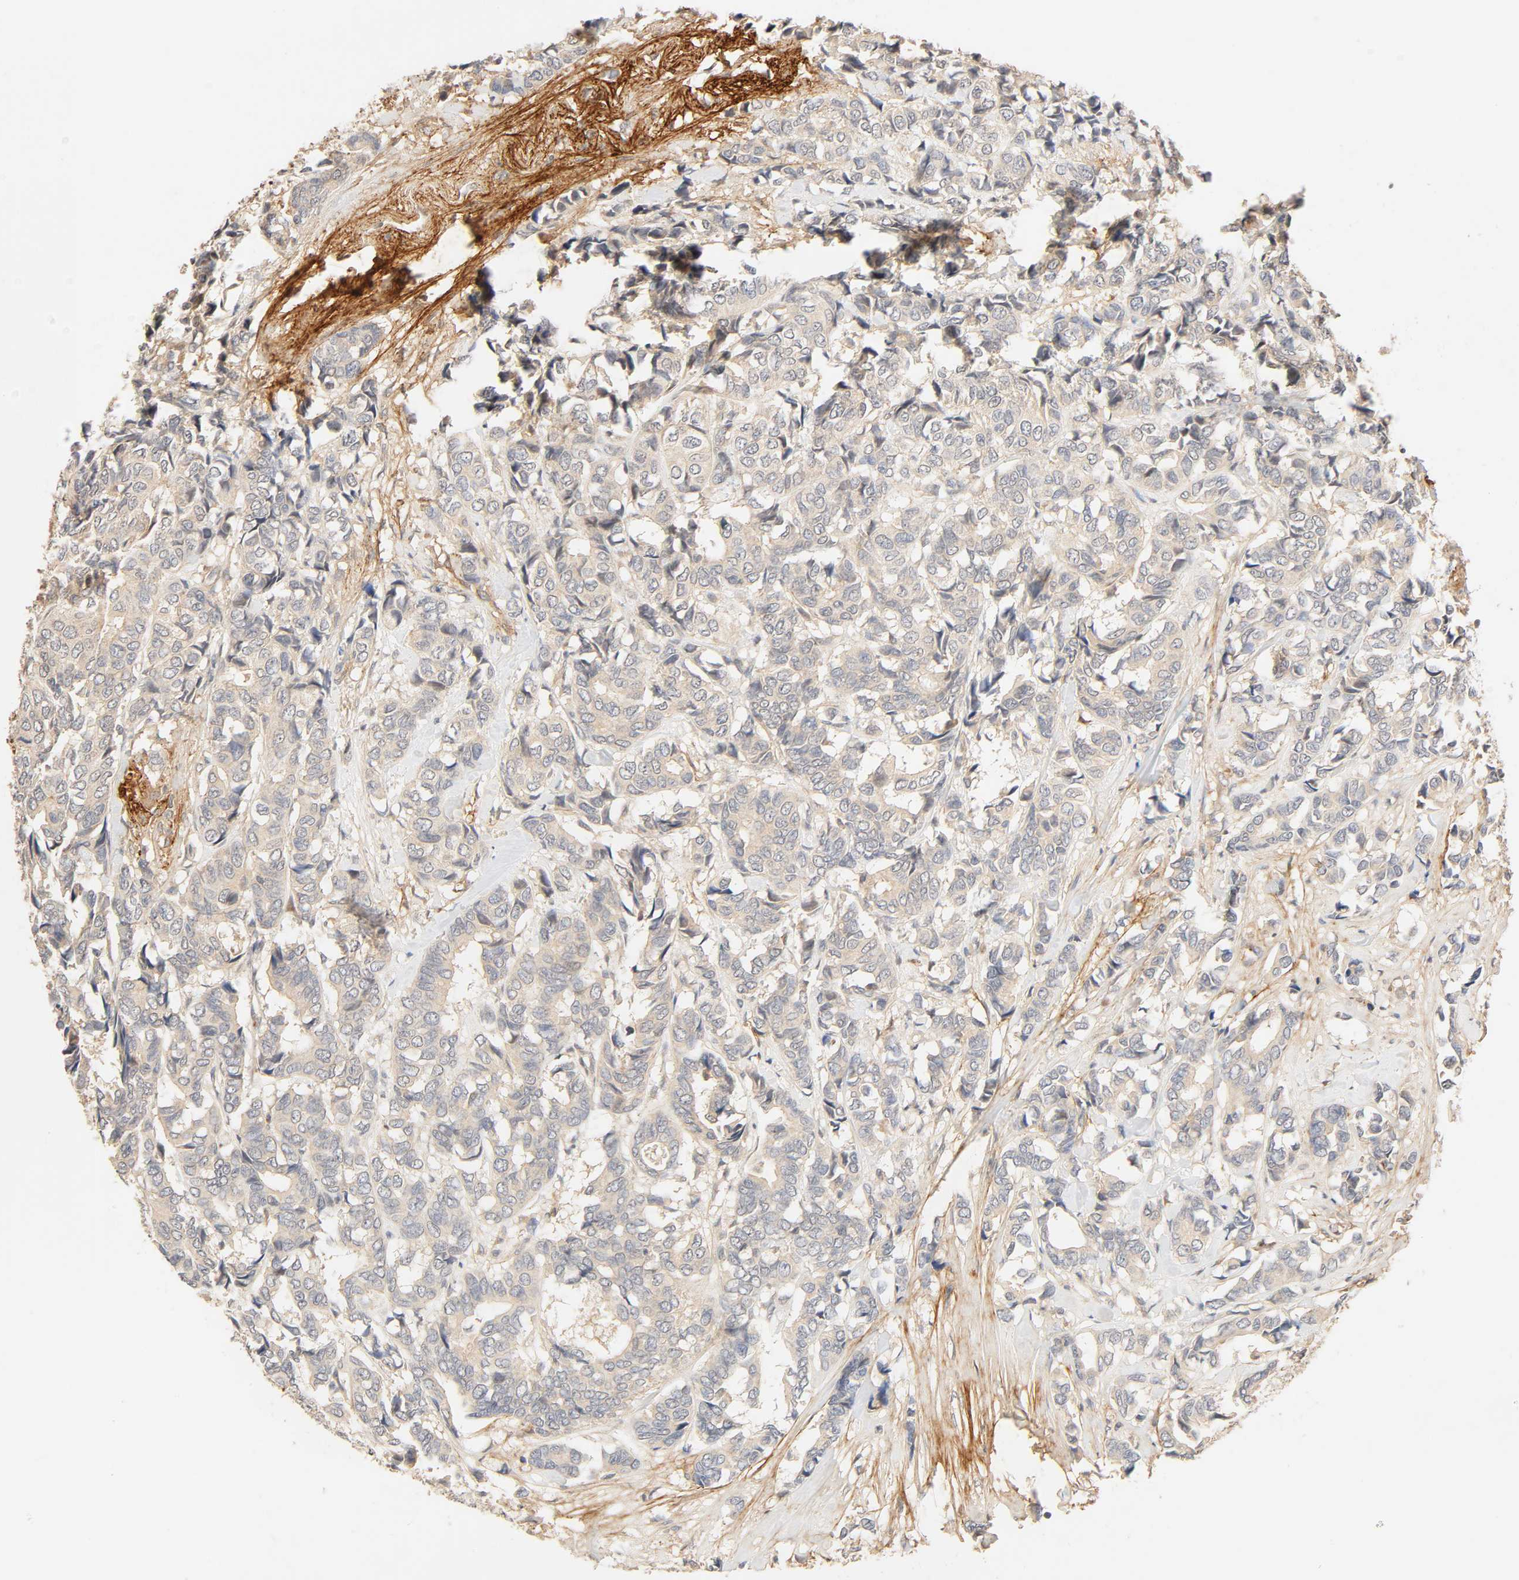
{"staining": {"intensity": "negative", "quantity": "none", "location": "none"}, "tissue": "breast cancer", "cell_type": "Tumor cells", "image_type": "cancer", "snomed": [{"axis": "morphology", "description": "Duct carcinoma"}, {"axis": "topography", "description": "Breast"}], "caption": "Immunohistochemical staining of breast infiltrating ductal carcinoma demonstrates no significant staining in tumor cells. (IHC, brightfield microscopy, high magnification).", "gene": "CACNA1G", "patient": {"sex": "female", "age": 87}}